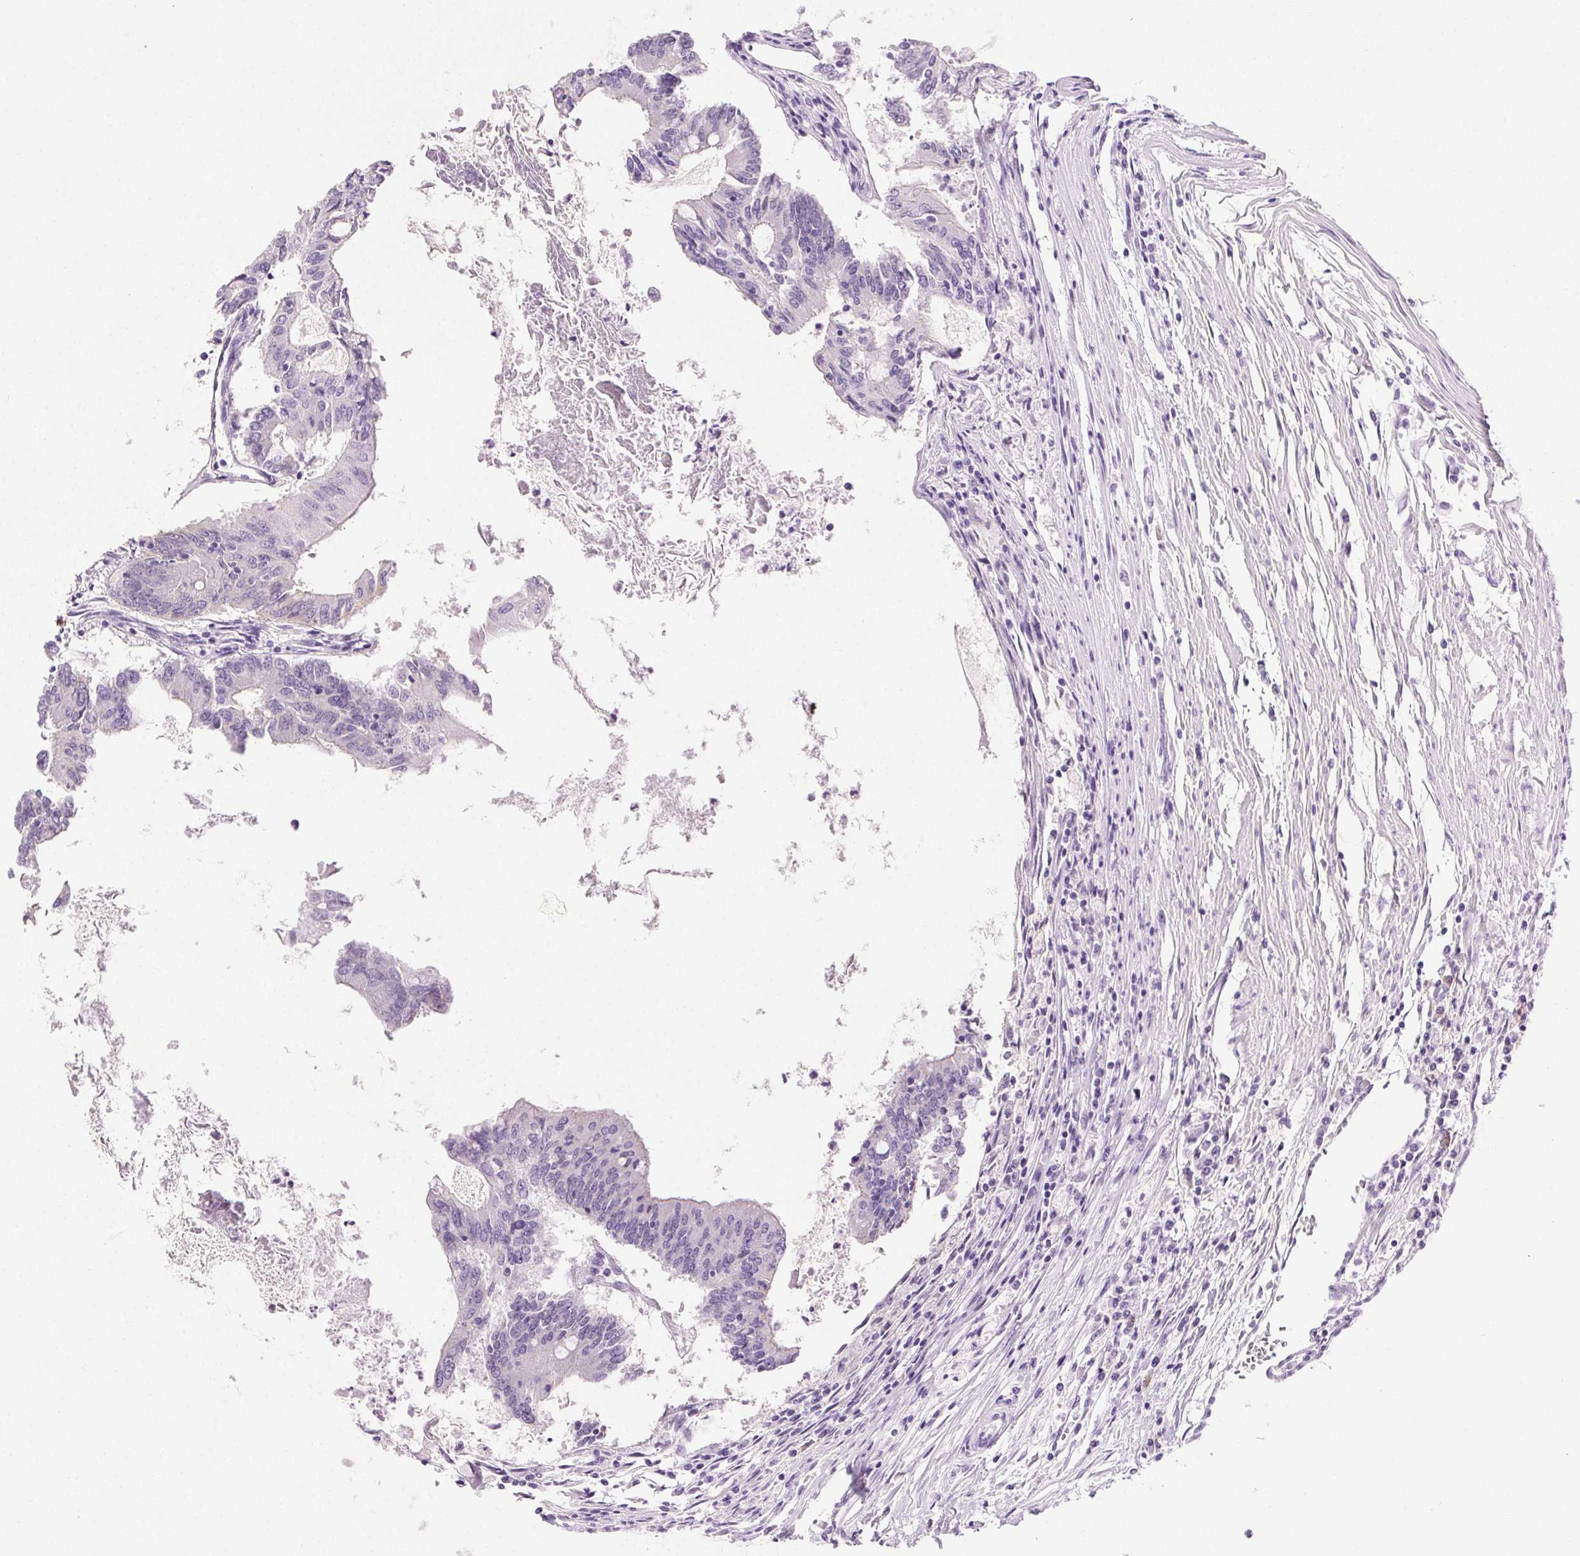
{"staining": {"intensity": "negative", "quantity": "none", "location": "none"}, "tissue": "colorectal cancer", "cell_type": "Tumor cells", "image_type": "cancer", "snomed": [{"axis": "morphology", "description": "Adenocarcinoma, NOS"}, {"axis": "topography", "description": "Colon"}], "caption": "The image displays no staining of tumor cells in colorectal cancer (adenocarcinoma).", "gene": "CLDN10", "patient": {"sex": "female", "age": 70}}